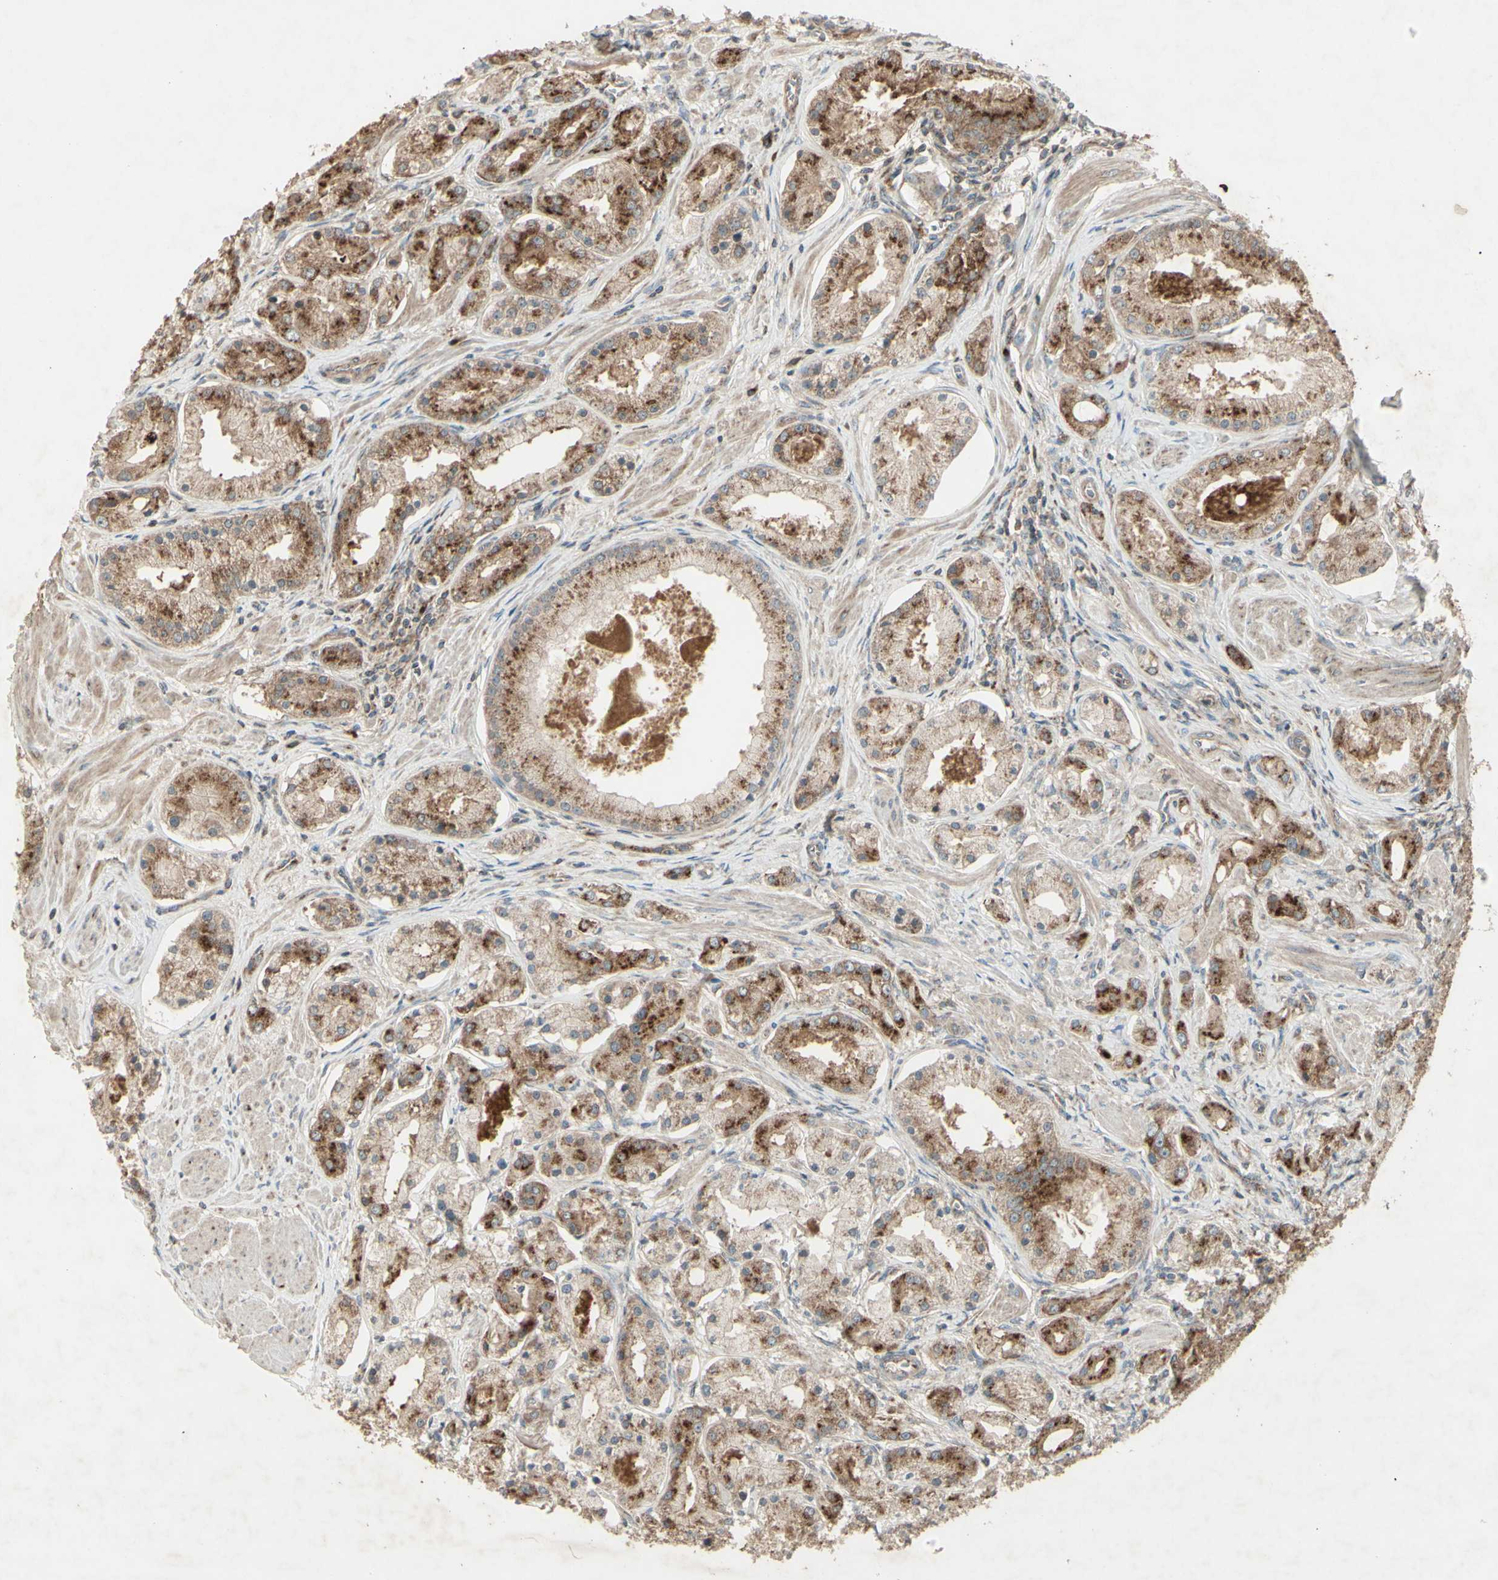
{"staining": {"intensity": "moderate", "quantity": ">75%", "location": "cytoplasmic/membranous"}, "tissue": "prostate cancer", "cell_type": "Tumor cells", "image_type": "cancer", "snomed": [{"axis": "morphology", "description": "Adenocarcinoma, High grade"}, {"axis": "topography", "description": "Prostate"}], "caption": "Moderate cytoplasmic/membranous positivity for a protein is identified in approximately >75% of tumor cells of high-grade adenocarcinoma (prostate) using immunohistochemistry (IHC).", "gene": "AP1G1", "patient": {"sex": "male", "age": 66}}